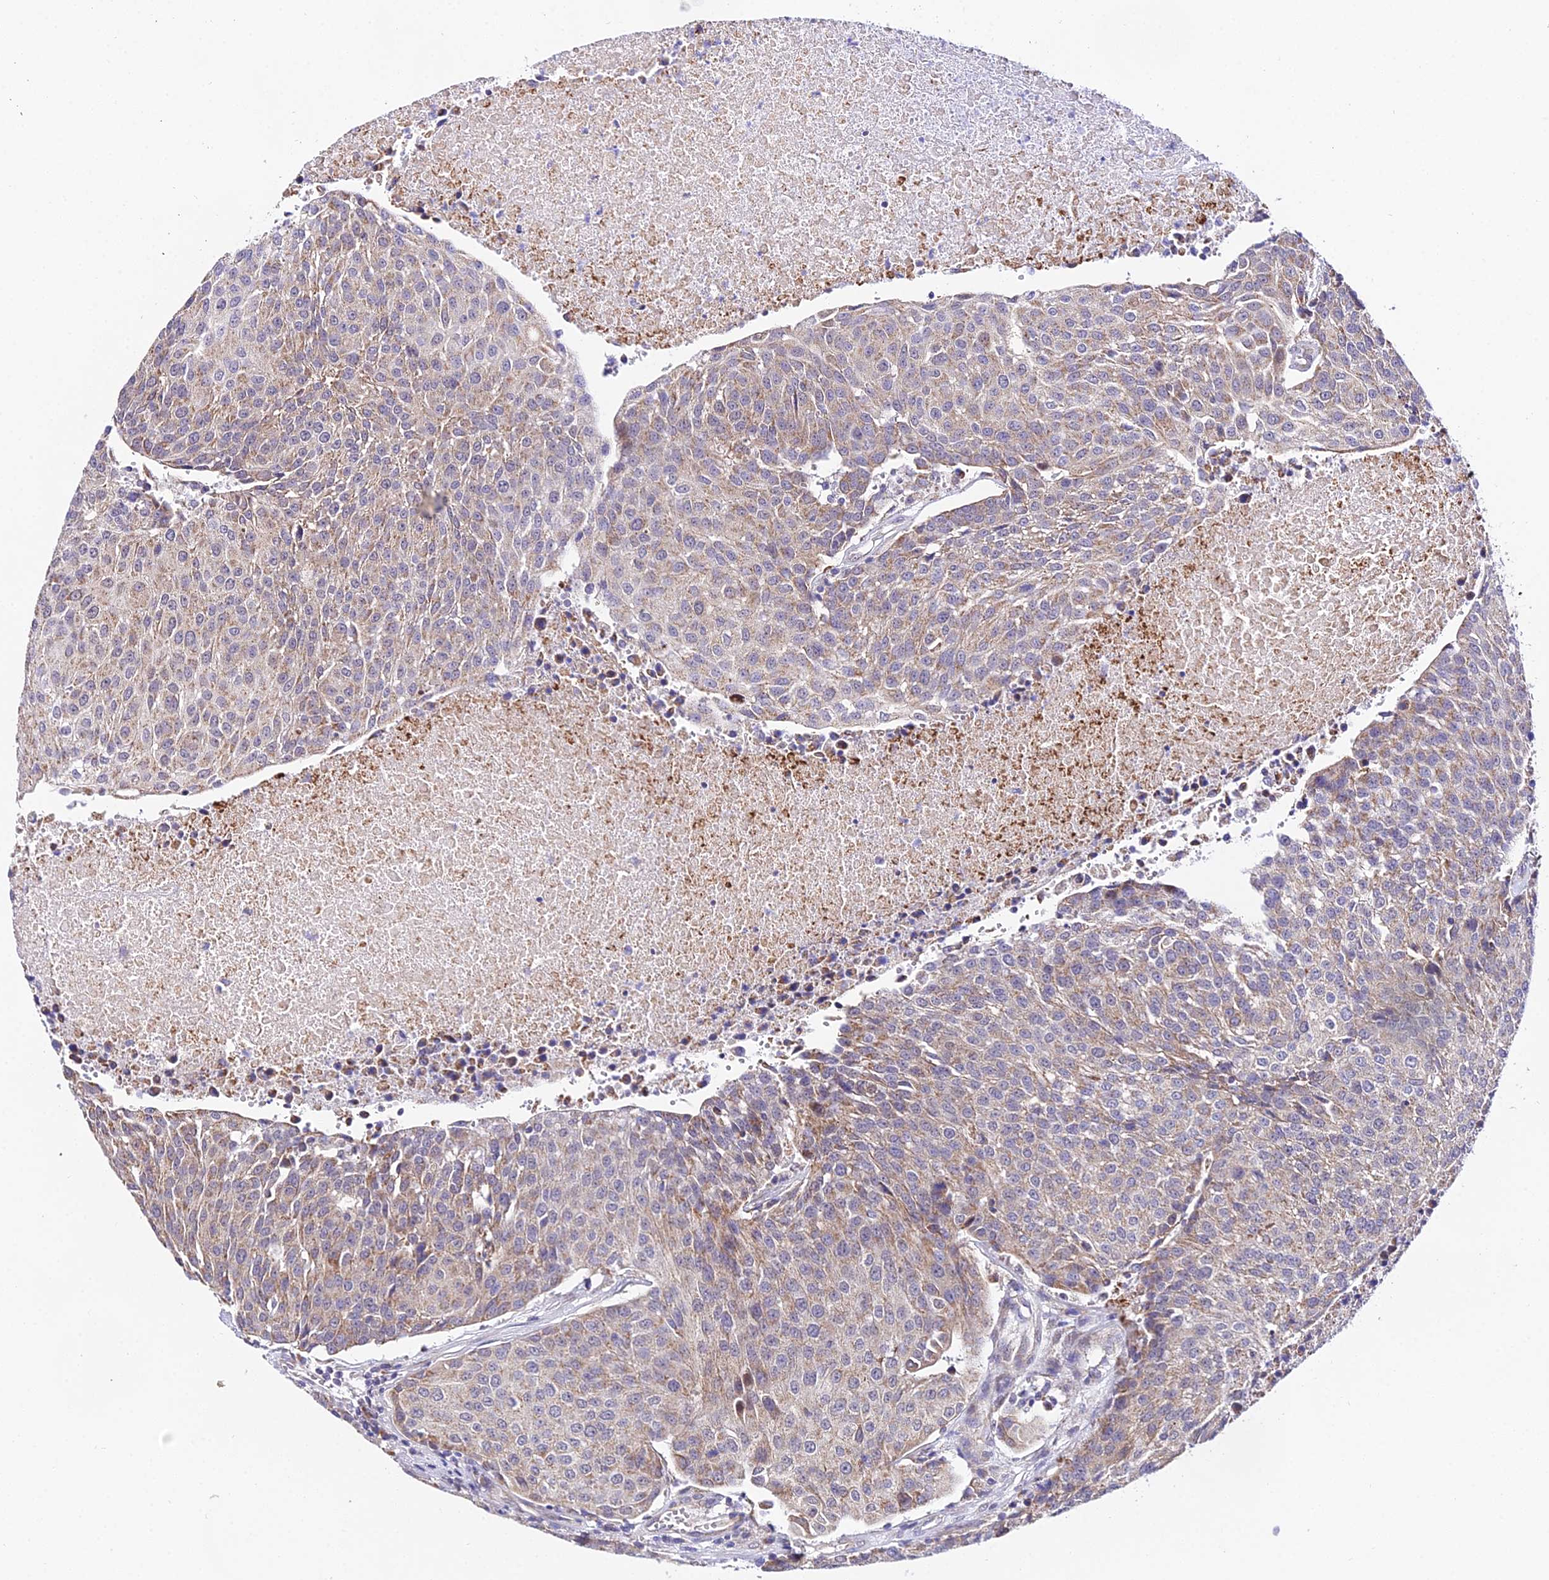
{"staining": {"intensity": "weak", "quantity": "25%-75%", "location": "cytoplasmic/membranous"}, "tissue": "urothelial cancer", "cell_type": "Tumor cells", "image_type": "cancer", "snomed": [{"axis": "morphology", "description": "Urothelial carcinoma, High grade"}, {"axis": "topography", "description": "Urinary bladder"}], "caption": "Immunohistochemistry of high-grade urothelial carcinoma displays low levels of weak cytoplasmic/membranous expression in approximately 25%-75% of tumor cells. The protein of interest is shown in brown color, while the nuclei are stained blue.", "gene": "ATP5PB", "patient": {"sex": "female", "age": 85}}